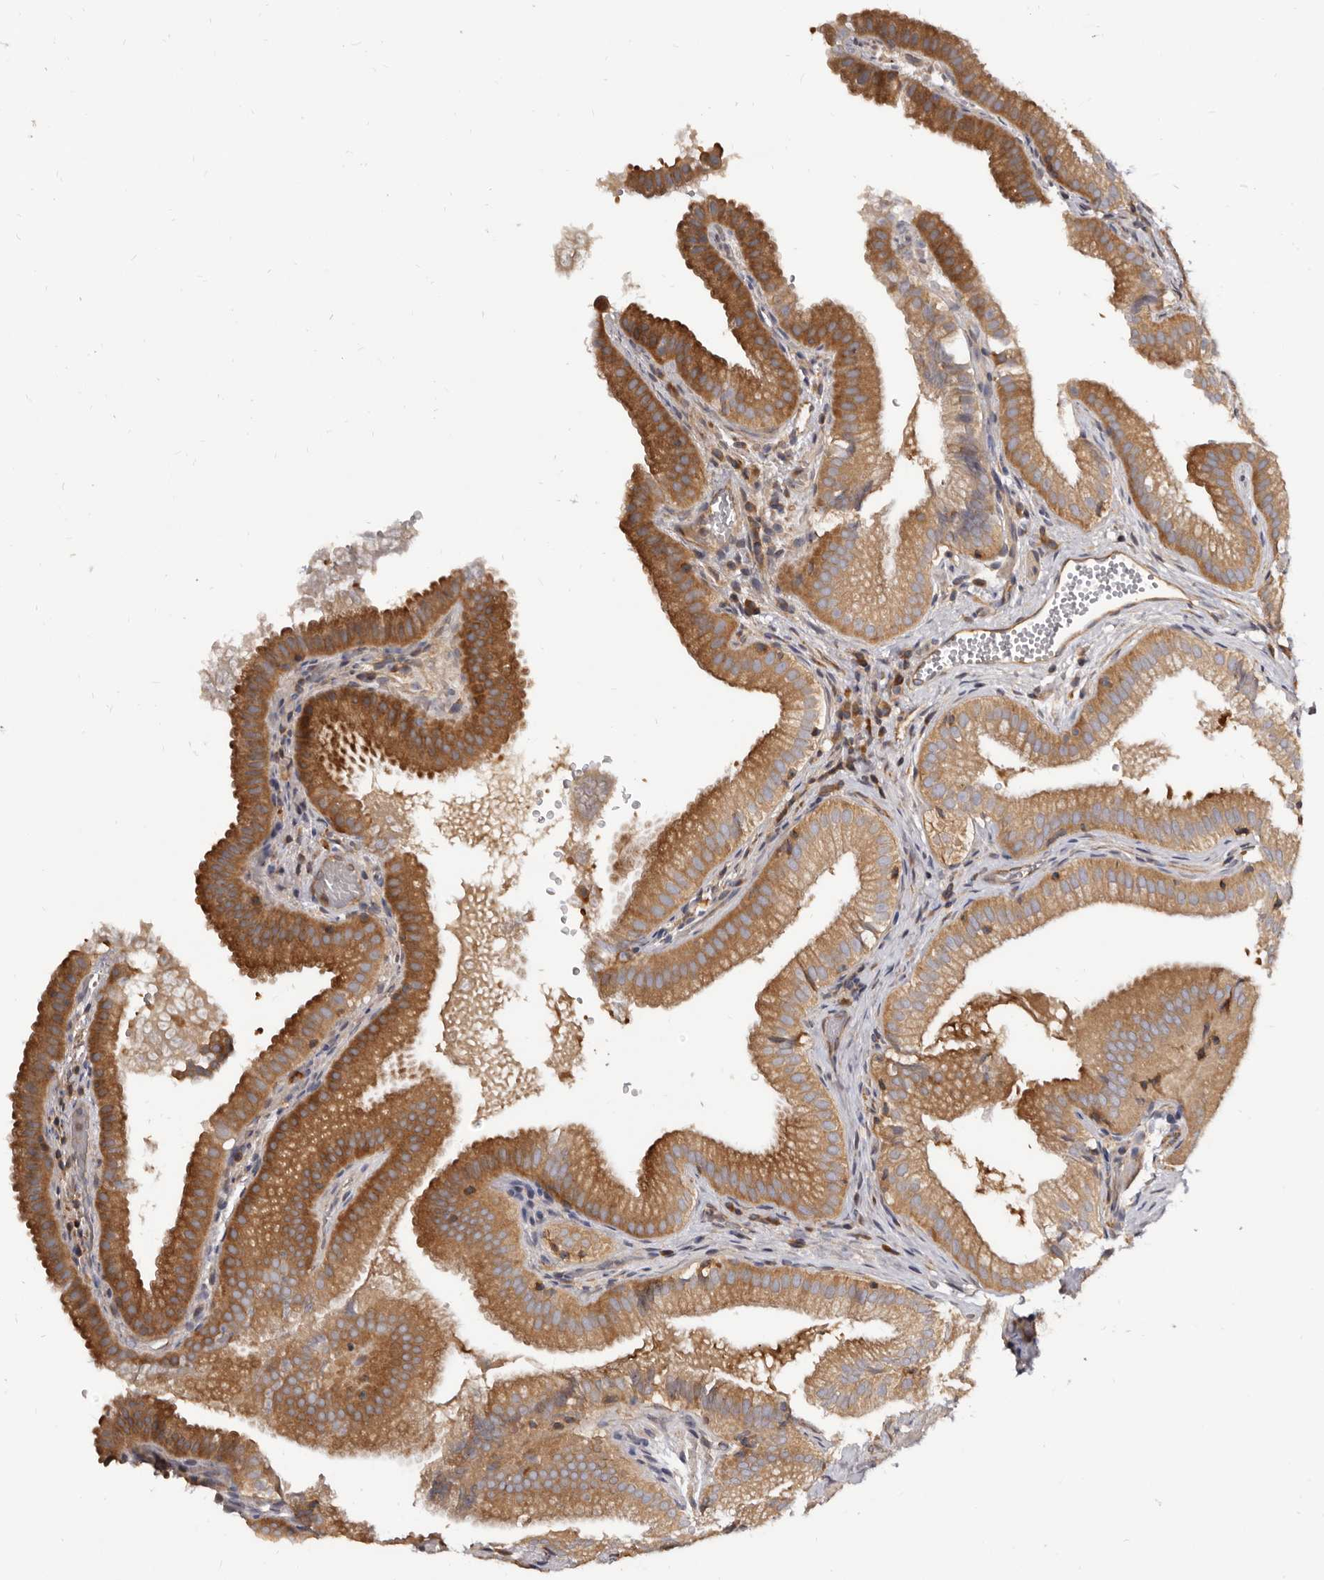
{"staining": {"intensity": "moderate", "quantity": ">75%", "location": "cytoplasmic/membranous"}, "tissue": "gallbladder", "cell_type": "Glandular cells", "image_type": "normal", "snomed": [{"axis": "morphology", "description": "Normal tissue, NOS"}, {"axis": "topography", "description": "Gallbladder"}], "caption": "IHC micrograph of unremarkable human gallbladder stained for a protein (brown), which reveals medium levels of moderate cytoplasmic/membranous positivity in about >75% of glandular cells.", "gene": "ADAMTS20", "patient": {"sex": "female", "age": 30}}